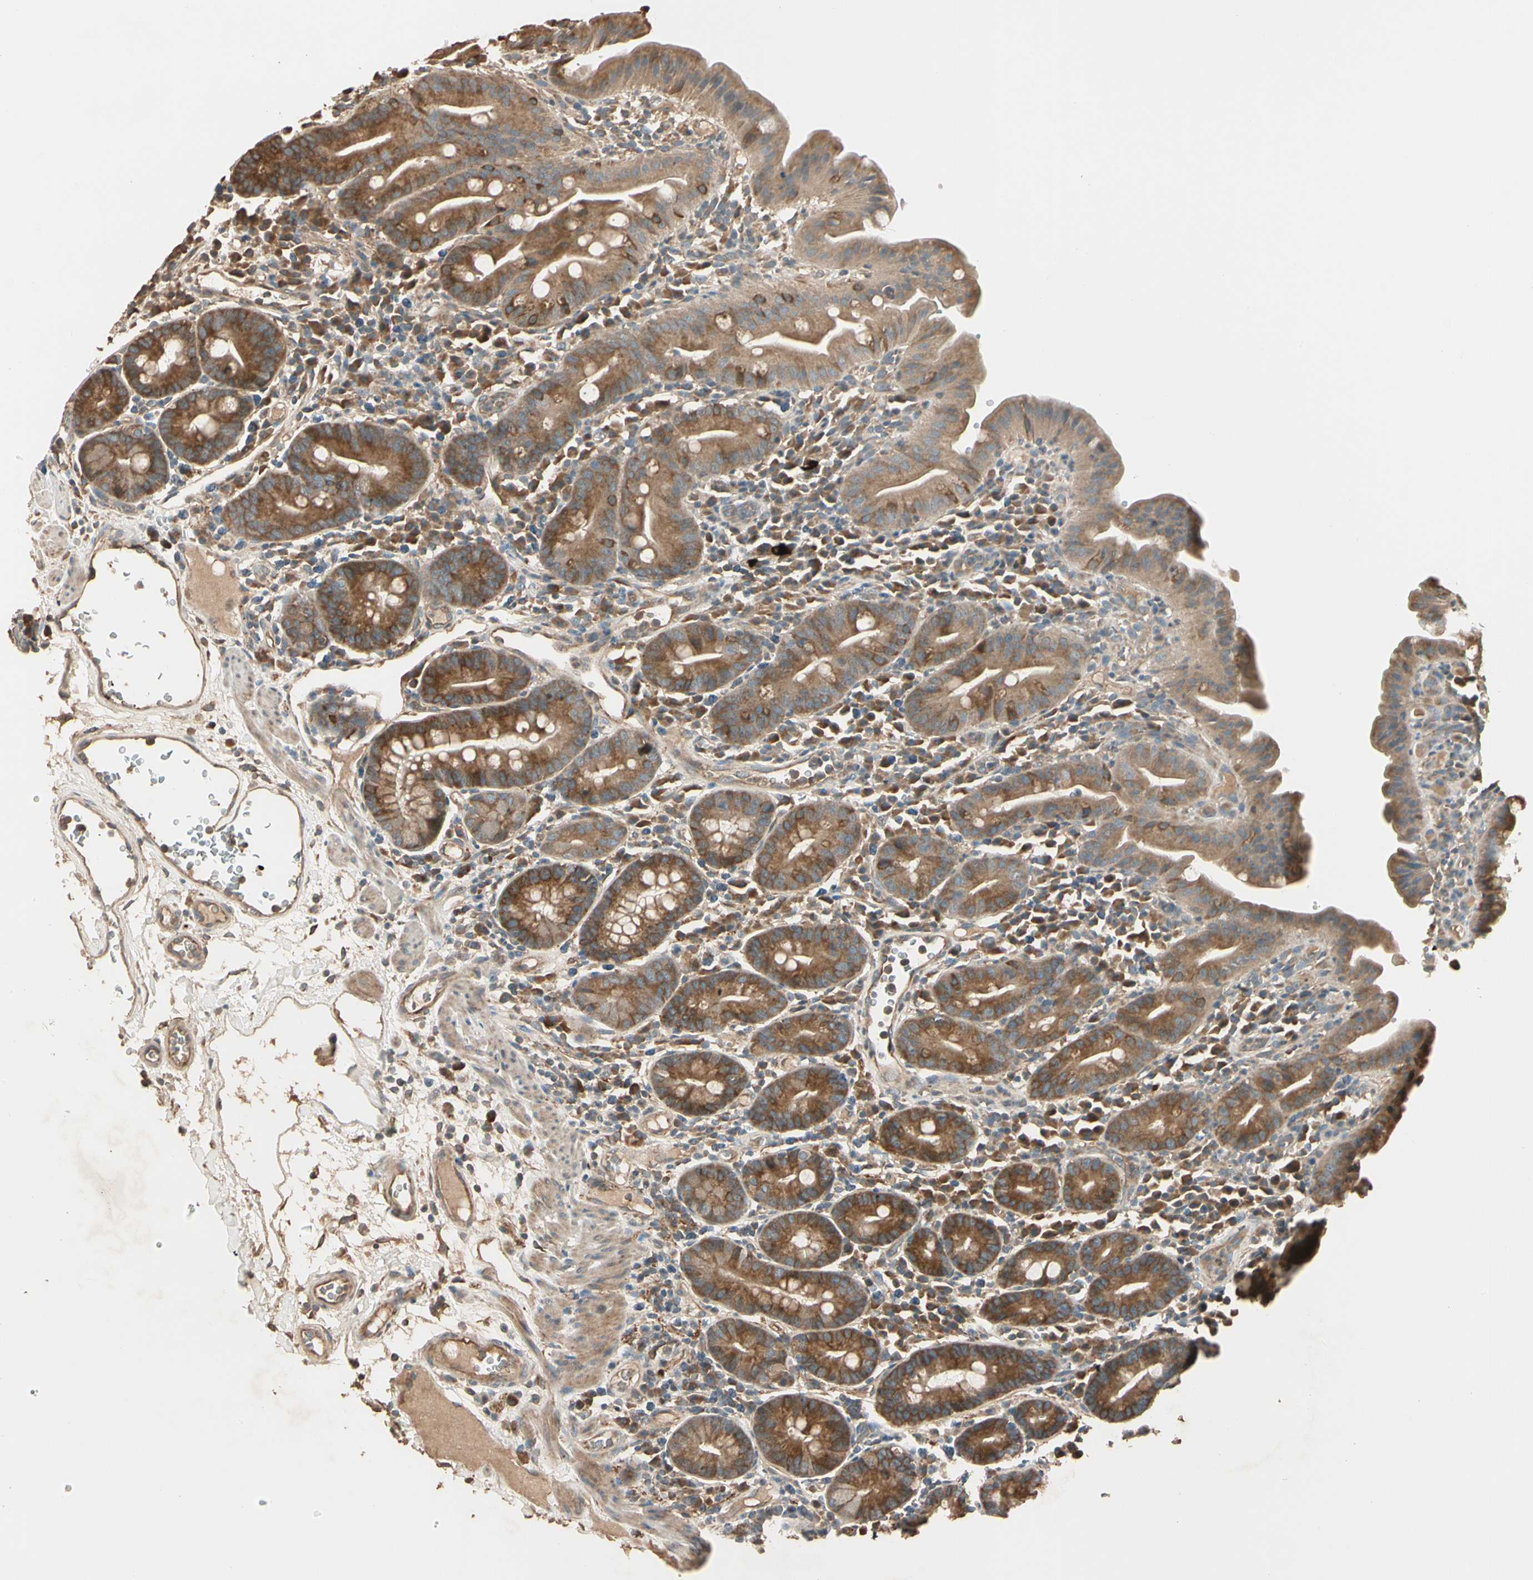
{"staining": {"intensity": "moderate", "quantity": ">75%", "location": "cytoplasmic/membranous"}, "tissue": "duodenum", "cell_type": "Glandular cells", "image_type": "normal", "snomed": [{"axis": "morphology", "description": "Normal tissue, NOS"}, {"axis": "topography", "description": "Duodenum"}], "caption": "Immunohistochemistry (IHC) photomicrograph of unremarkable duodenum stained for a protein (brown), which displays medium levels of moderate cytoplasmic/membranous positivity in approximately >75% of glandular cells.", "gene": "TNFRSF21", "patient": {"sex": "male", "age": 50}}